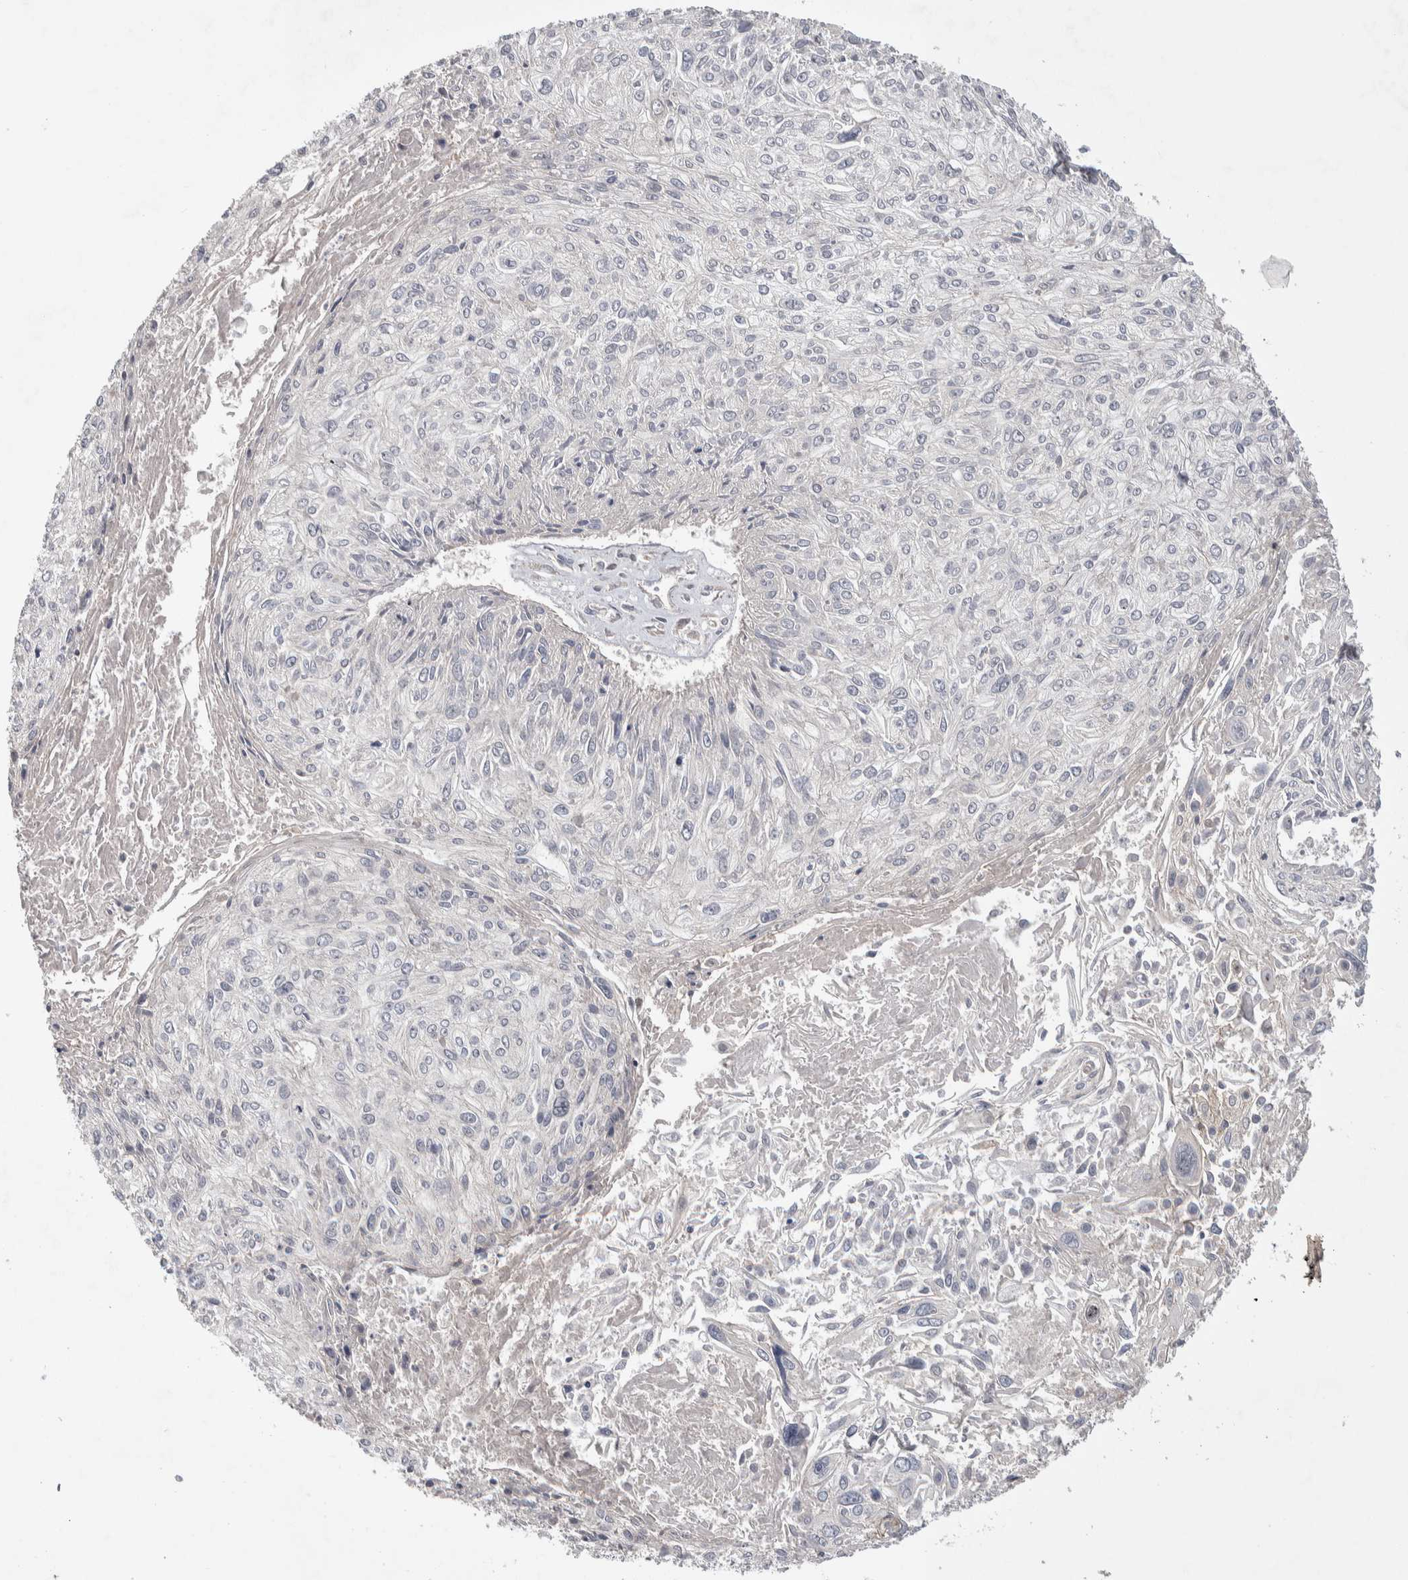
{"staining": {"intensity": "negative", "quantity": "none", "location": "none"}, "tissue": "cervical cancer", "cell_type": "Tumor cells", "image_type": "cancer", "snomed": [{"axis": "morphology", "description": "Squamous cell carcinoma, NOS"}, {"axis": "topography", "description": "Cervix"}], "caption": "IHC photomicrograph of neoplastic tissue: cervical cancer stained with DAB reveals no significant protein expression in tumor cells. Nuclei are stained in blue.", "gene": "IBTK", "patient": {"sex": "female", "age": 51}}